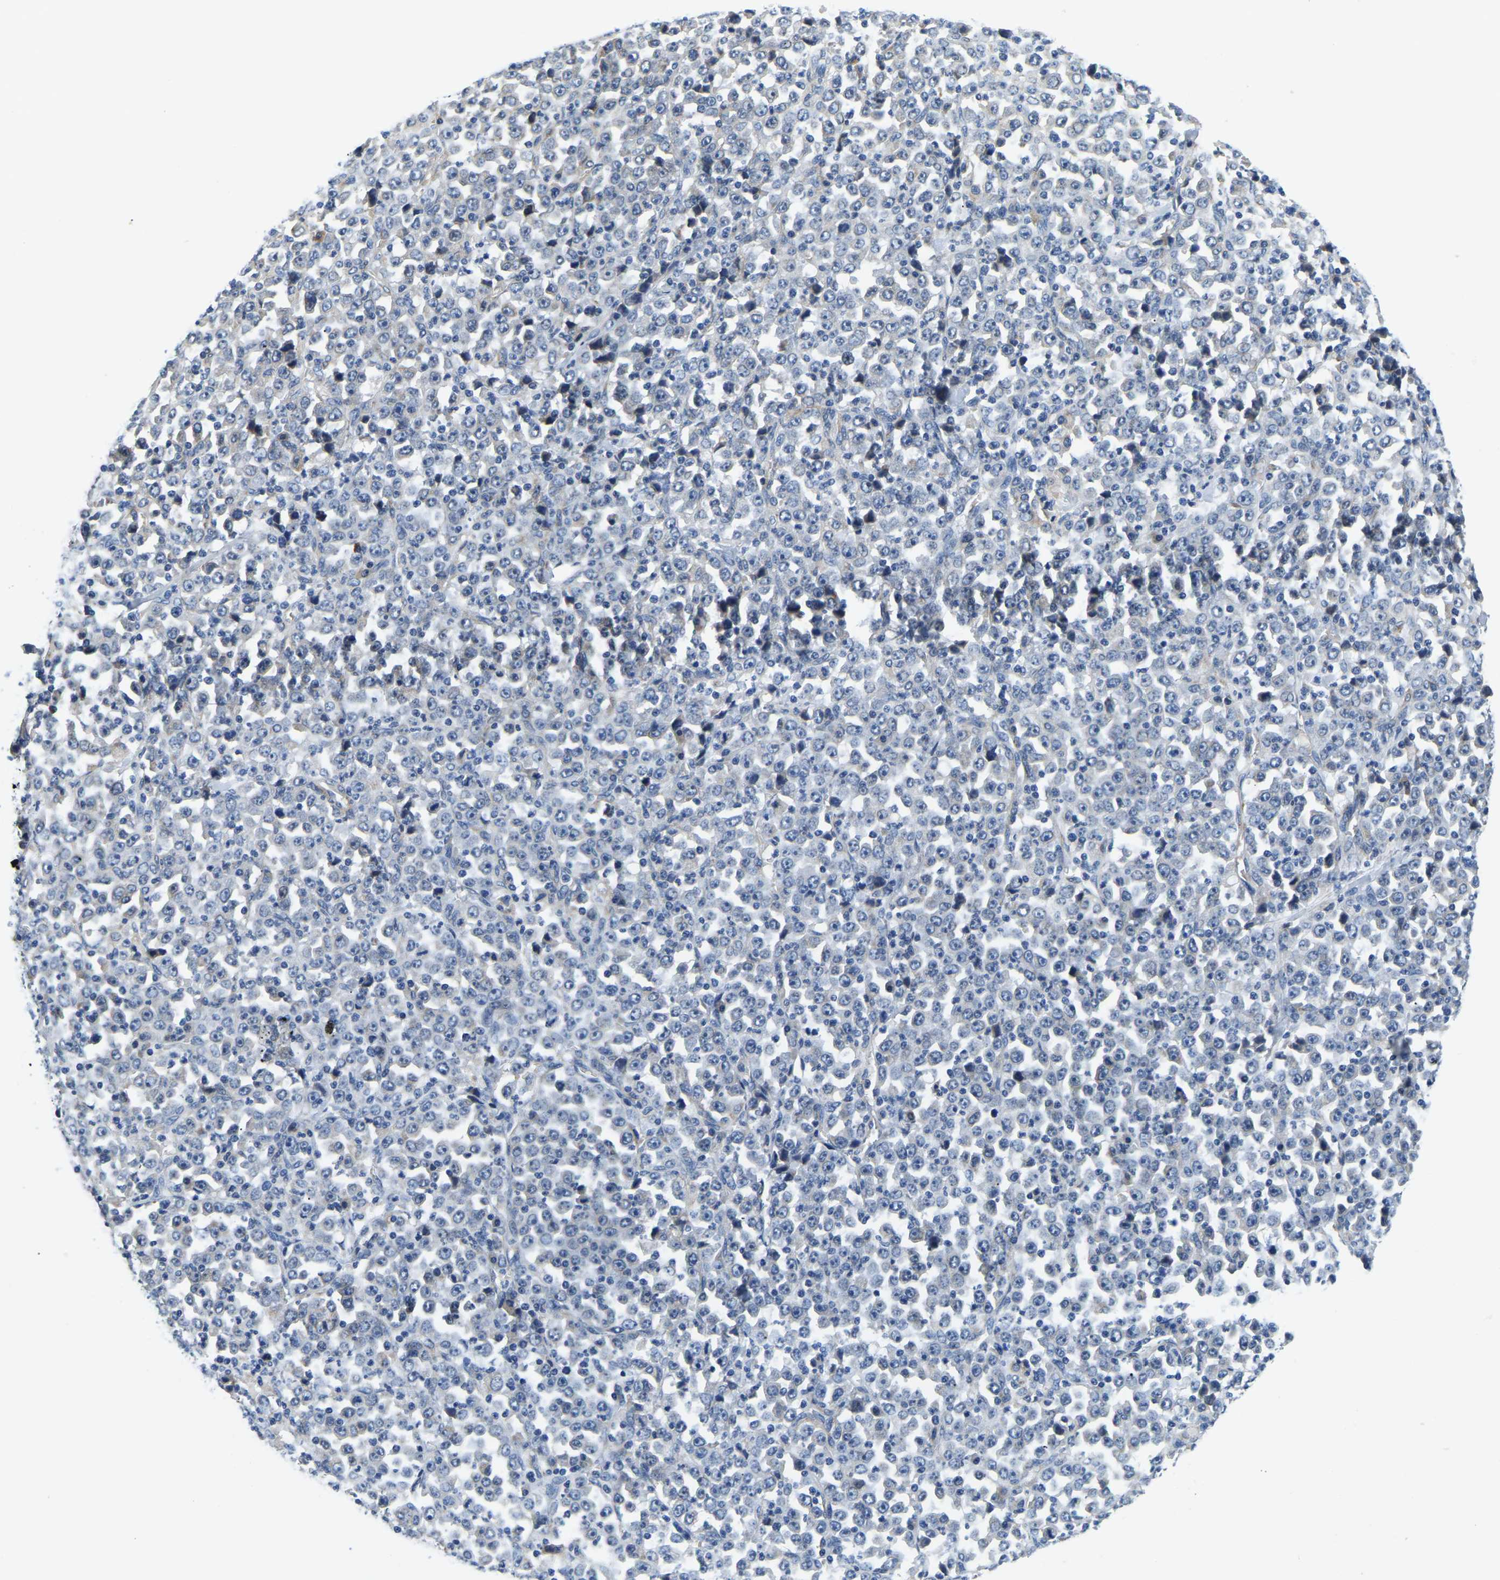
{"staining": {"intensity": "negative", "quantity": "none", "location": "none"}, "tissue": "stomach cancer", "cell_type": "Tumor cells", "image_type": "cancer", "snomed": [{"axis": "morphology", "description": "Normal tissue, NOS"}, {"axis": "morphology", "description": "Adenocarcinoma, NOS"}, {"axis": "topography", "description": "Stomach, upper"}, {"axis": "topography", "description": "Stomach"}], "caption": "DAB (3,3'-diaminobenzidine) immunohistochemical staining of human stomach cancer displays no significant positivity in tumor cells.", "gene": "LIAS", "patient": {"sex": "male", "age": 59}}